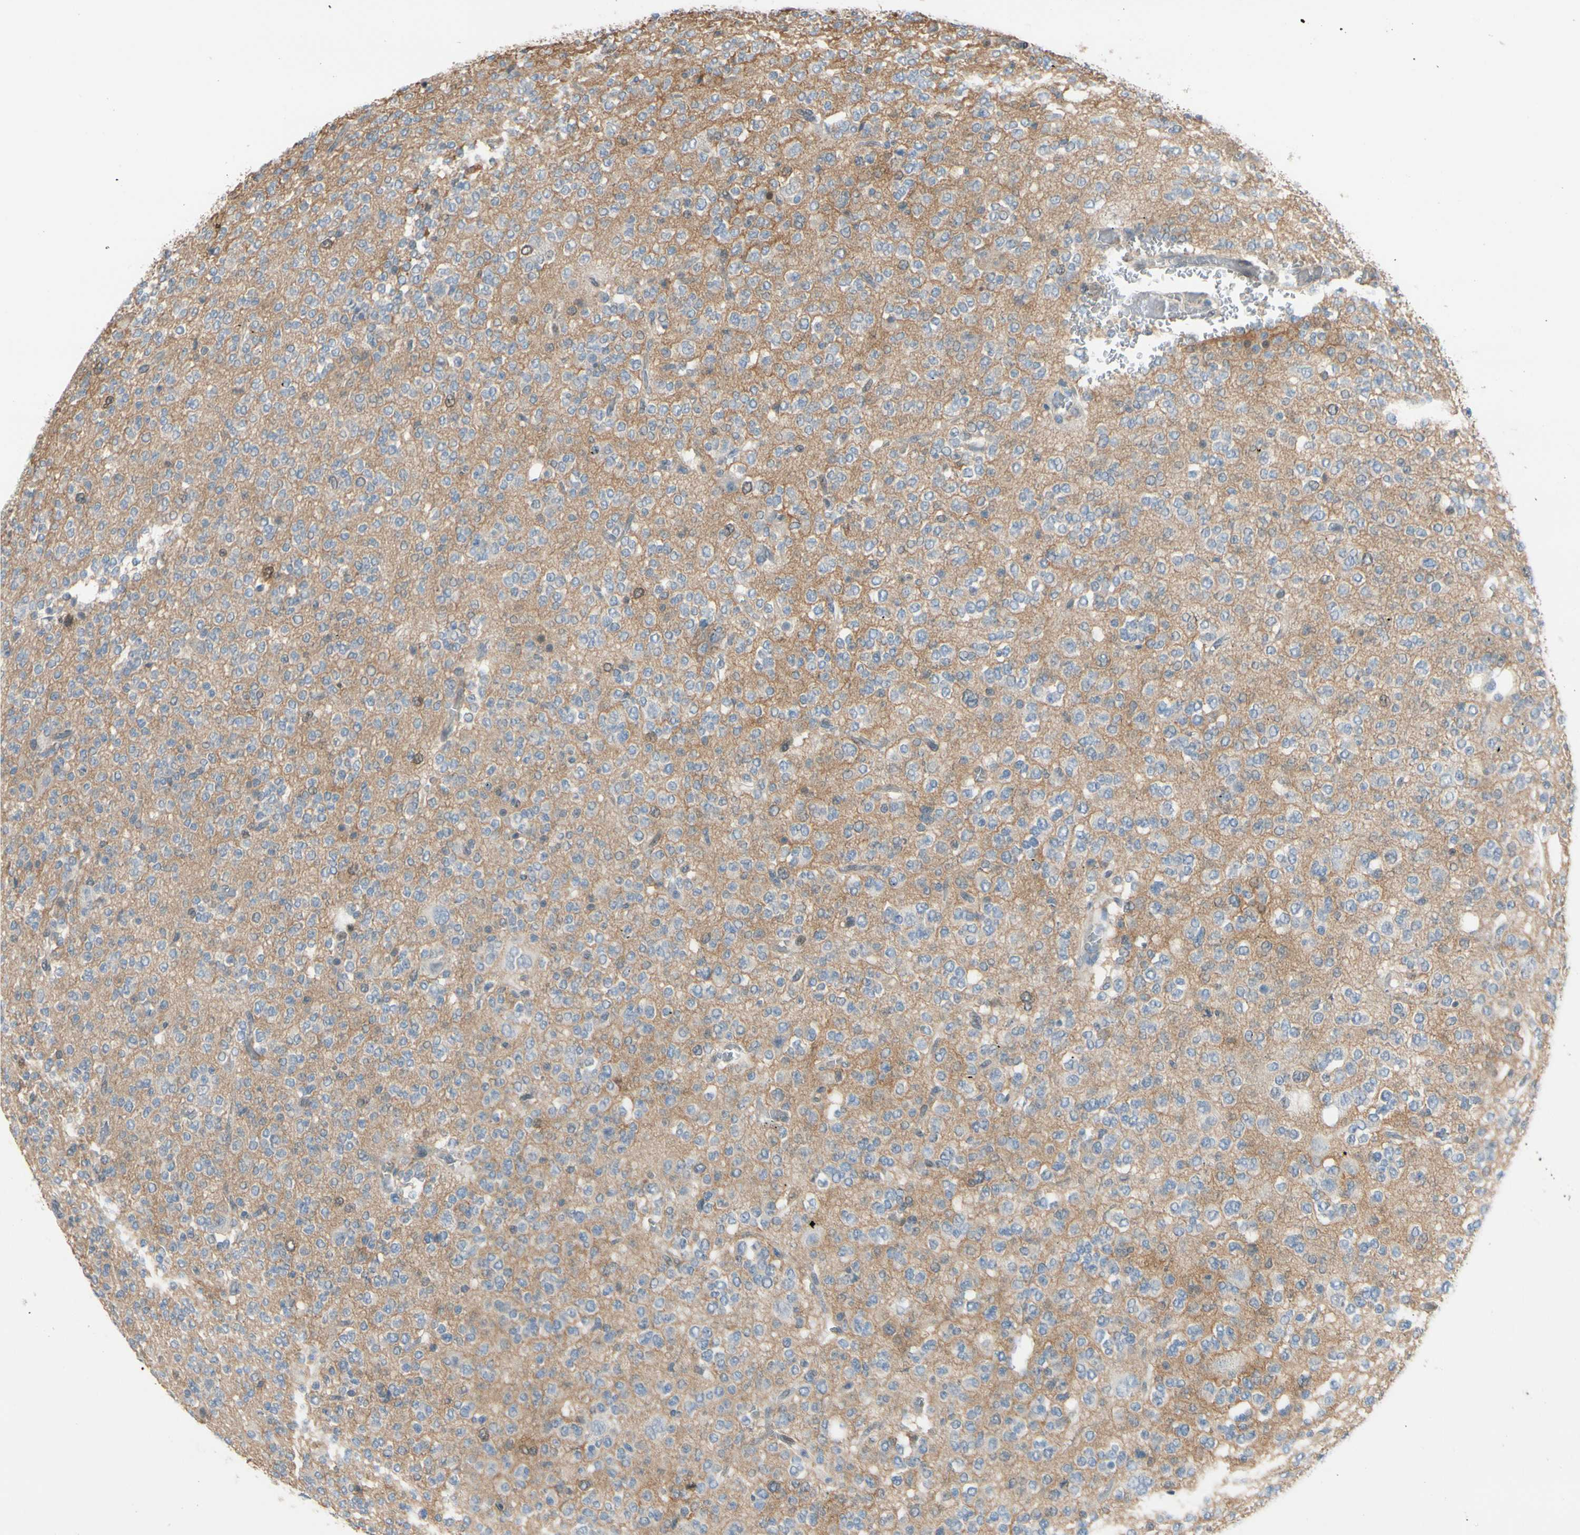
{"staining": {"intensity": "negative", "quantity": "none", "location": "none"}, "tissue": "glioma", "cell_type": "Tumor cells", "image_type": "cancer", "snomed": [{"axis": "morphology", "description": "Glioma, malignant, Low grade"}, {"axis": "topography", "description": "Brain"}], "caption": "An immunohistochemistry micrograph of glioma is shown. There is no staining in tumor cells of glioma. The staining is performed using DAB (3,3'-diaminobenzidine) brown chromogen with nuclei counter-stained in using hematoxylin.", "gene": "PTTG1", "patient": {"sex": "male", "age": 38}}